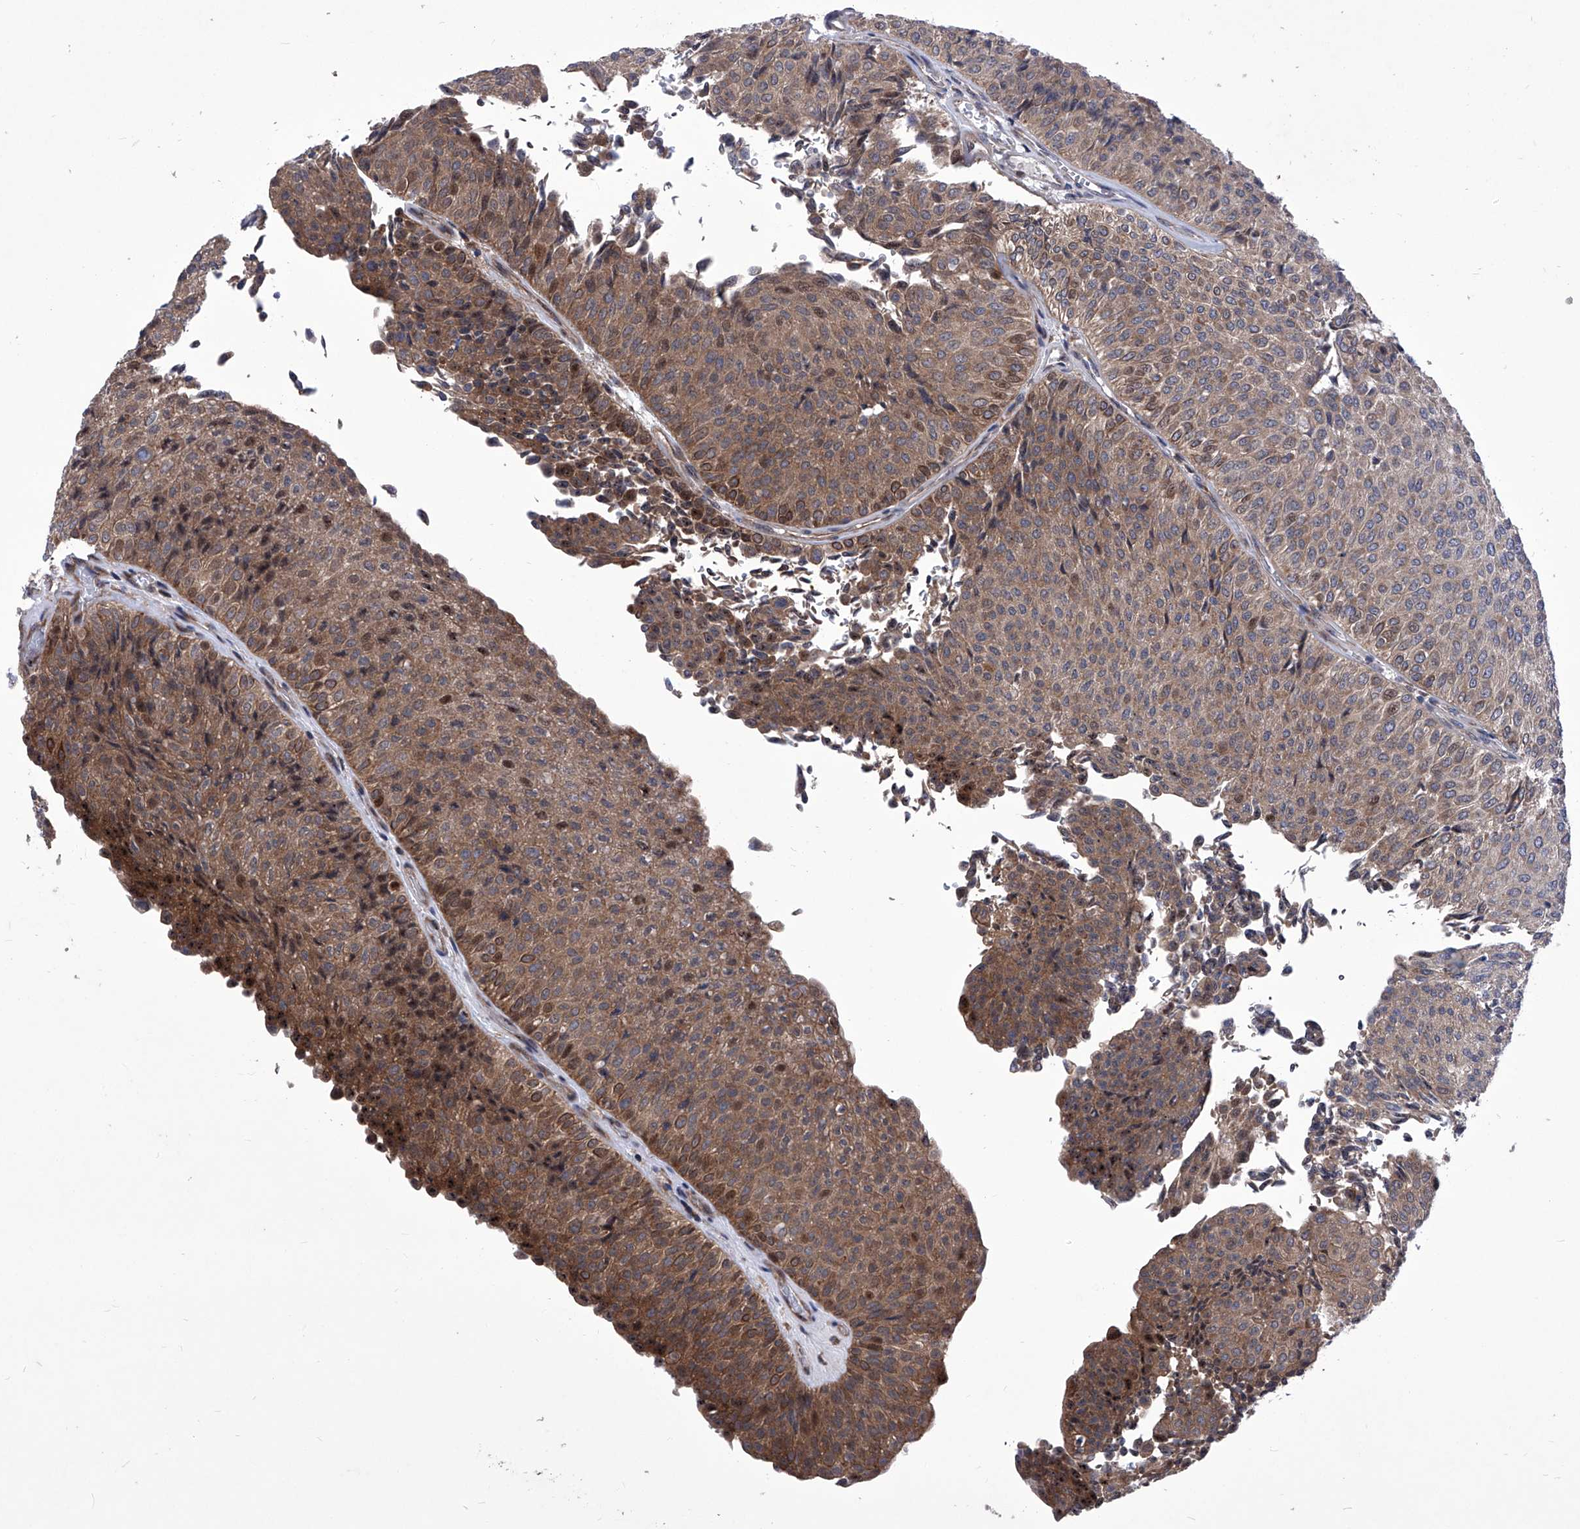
{"staining": {"intensity": "moderate", "quantity": "25%-75%", "location": "cytoplasmic/membranous,nuclear"}, "tissue": "urothelial cancer", "cell_type": "Tumor cells", "image_type": "cancer", "snomed": [{"axis": "morphology", "description": "Urothelial carcinoma, Low grade"}, {"axis": "topography", "description": "Urinary bladder"}], "caption": "A medium amount of moderate cytoplasmic/membranous and nuclear staining is present in about 25%-75% of tumor cells in urothelial cancer tissue.", "gene": "KTI12", "patient": {"sex": "male", "age": 78}}